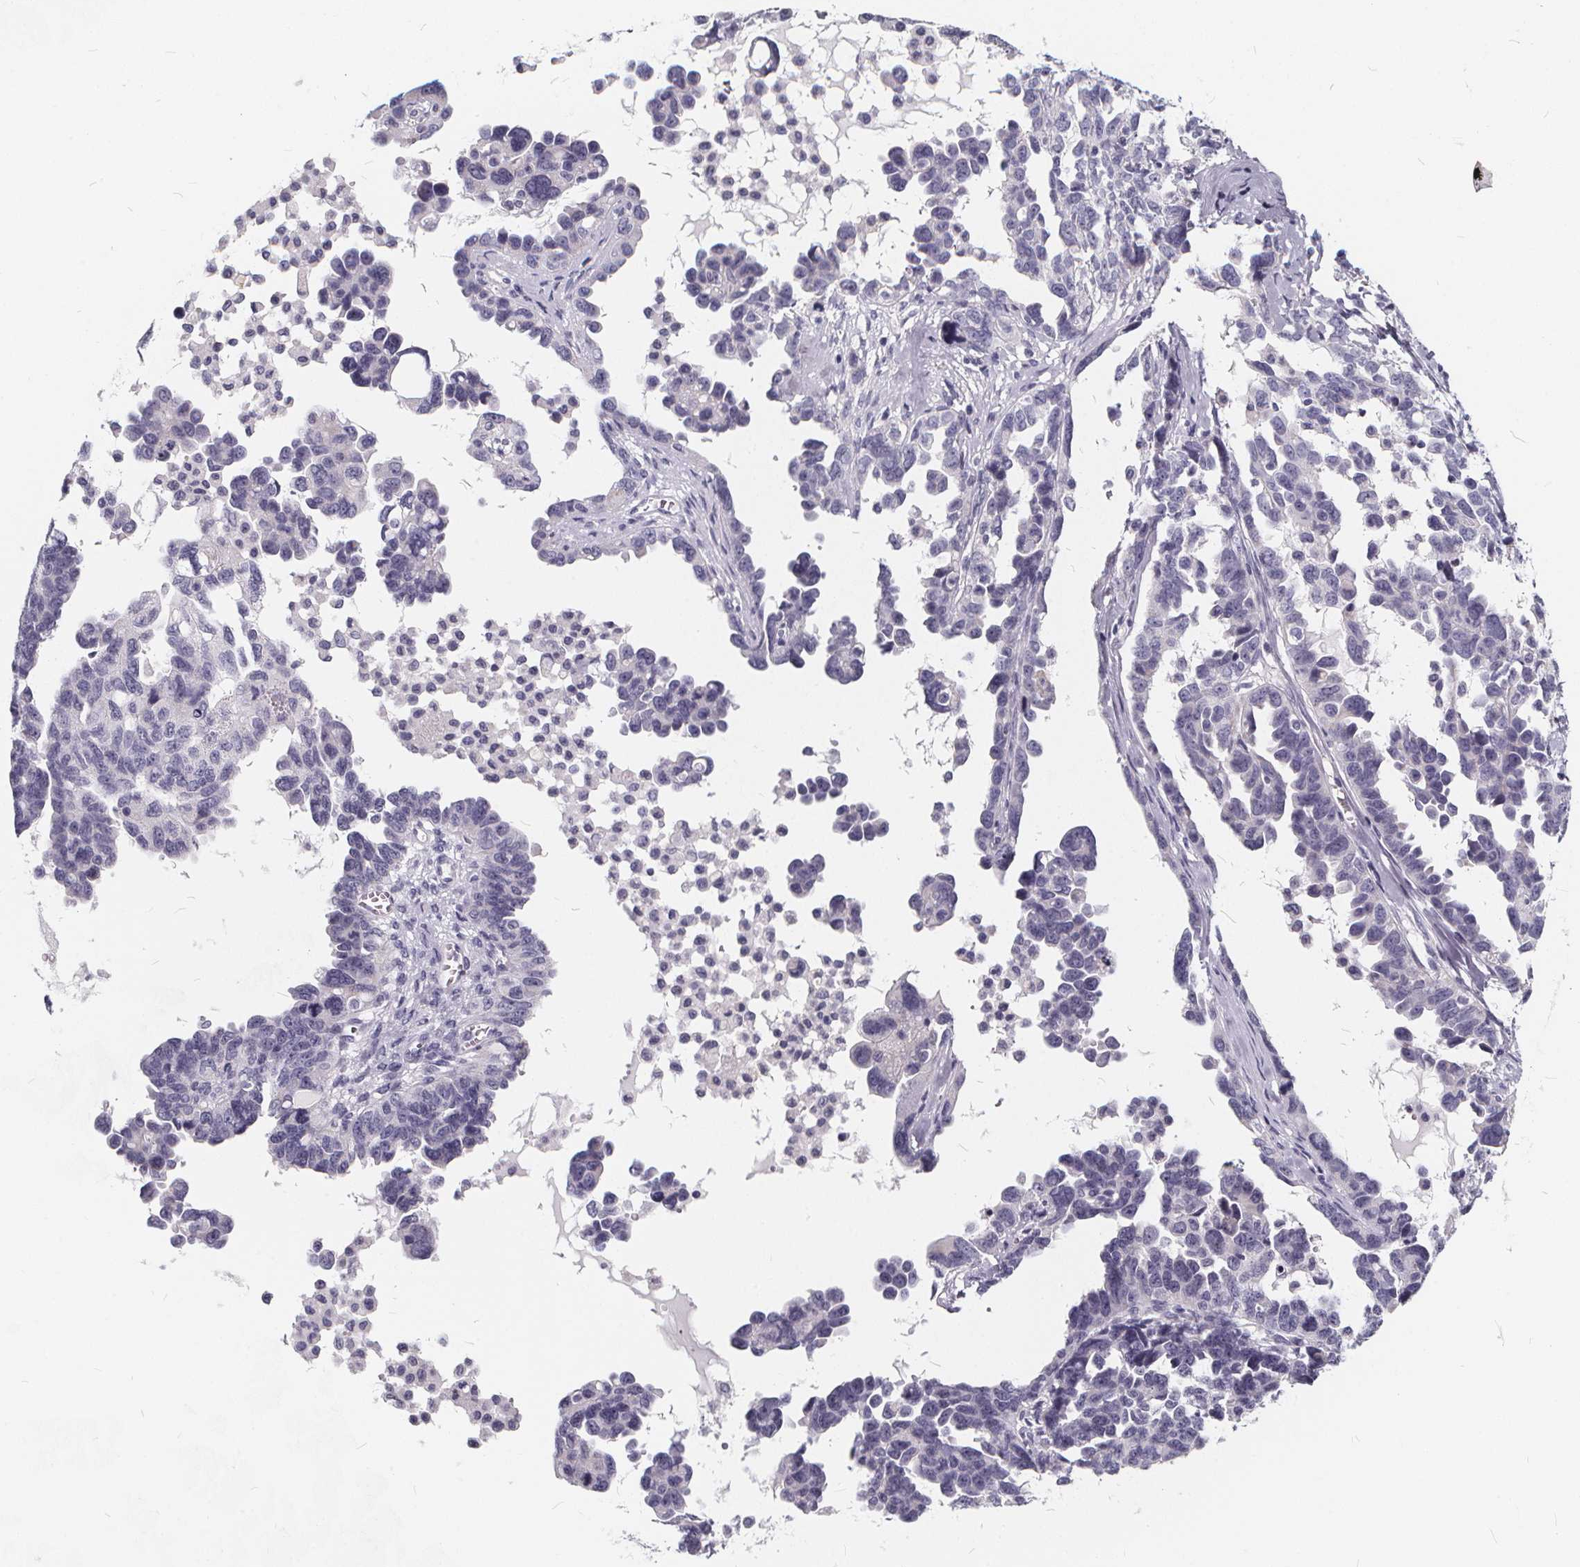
{"staining": {"intensity": "negative", "quantity": "none", "location": "none"}, "tissue": "ovarian cancer", "cell_type": "Tumor cells", "image_type": "cancer", "snomed": [{"axis": "morphology", "description": "Cystadenocarcinoma, serous, NOS"}, {"axis": "topography", "description": "Ovary"}], "caption": "An immunohistochemistry (IHC) photomicrograph of serous cystadenocarcinoma (ovarian) is shown. There is no staining in tumor cells of serous cystadenocarcinoma (ovarian).", "gene": "SPEF2", "patient": {"sex": "female", "age": 69}}